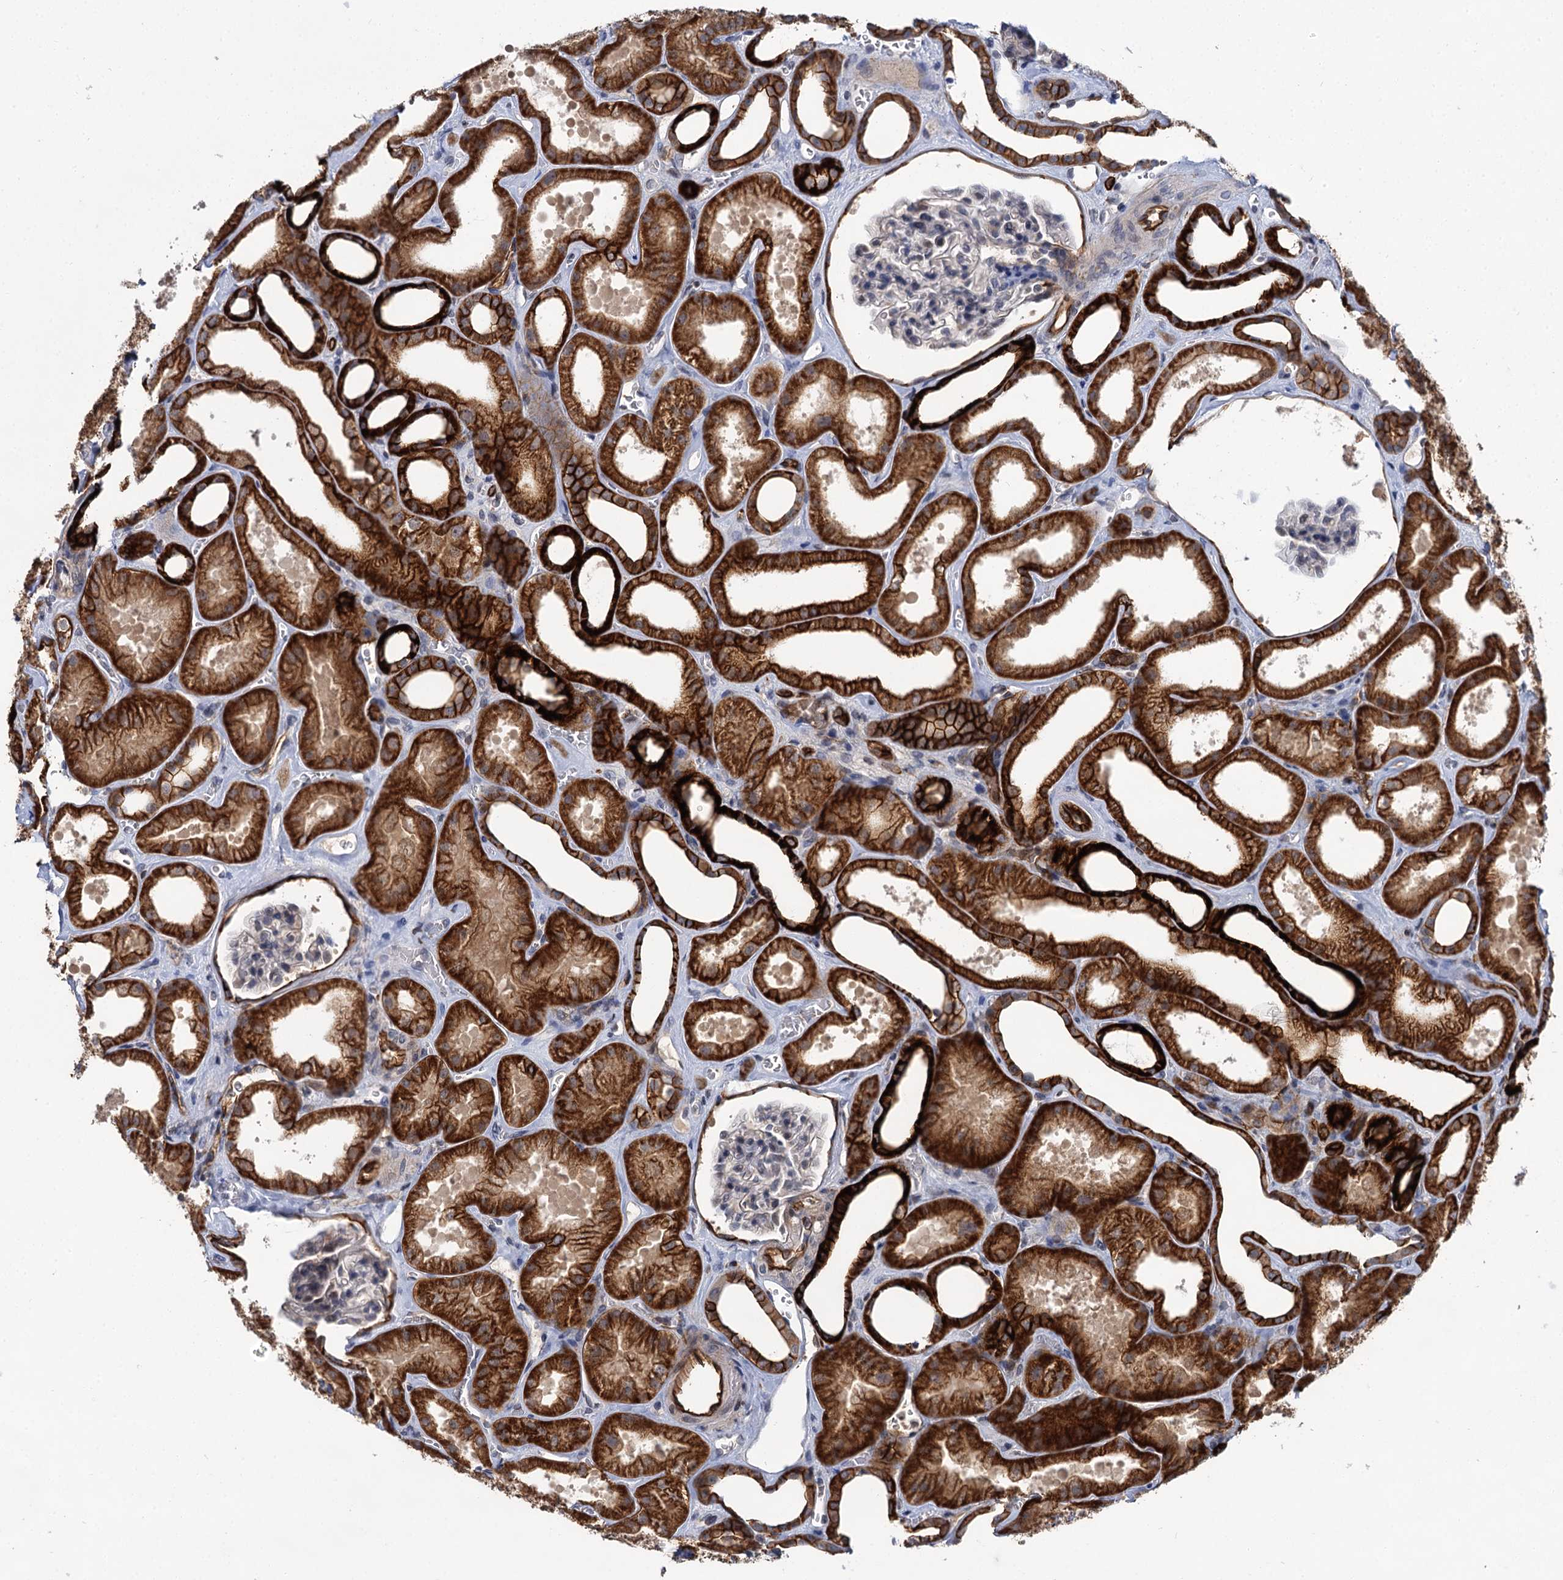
{"staining": {"intensity": "strong", "quantity": "<25%", "location": "cytoplasmic/membranous"}, "tissue": "kidney", "cell_type": "Cells in glomeruli", "image_type": "normal", "snomed": [{"axis": "morphology", "description": "Normal tissue, NOS"}, {"axis": "morphology", "description": "Adenocarcinoma, NOS"}, {"axis": "topography", "description": "Kidney"}], "caption": "Strong cytoplasmic/membranous positivity for a protein is present in about <25% of cells in glomeruli of unremarkable kidney using IHC.", "gene": "ABLIM1", "patient": {"sex": "female", "age": 68}}